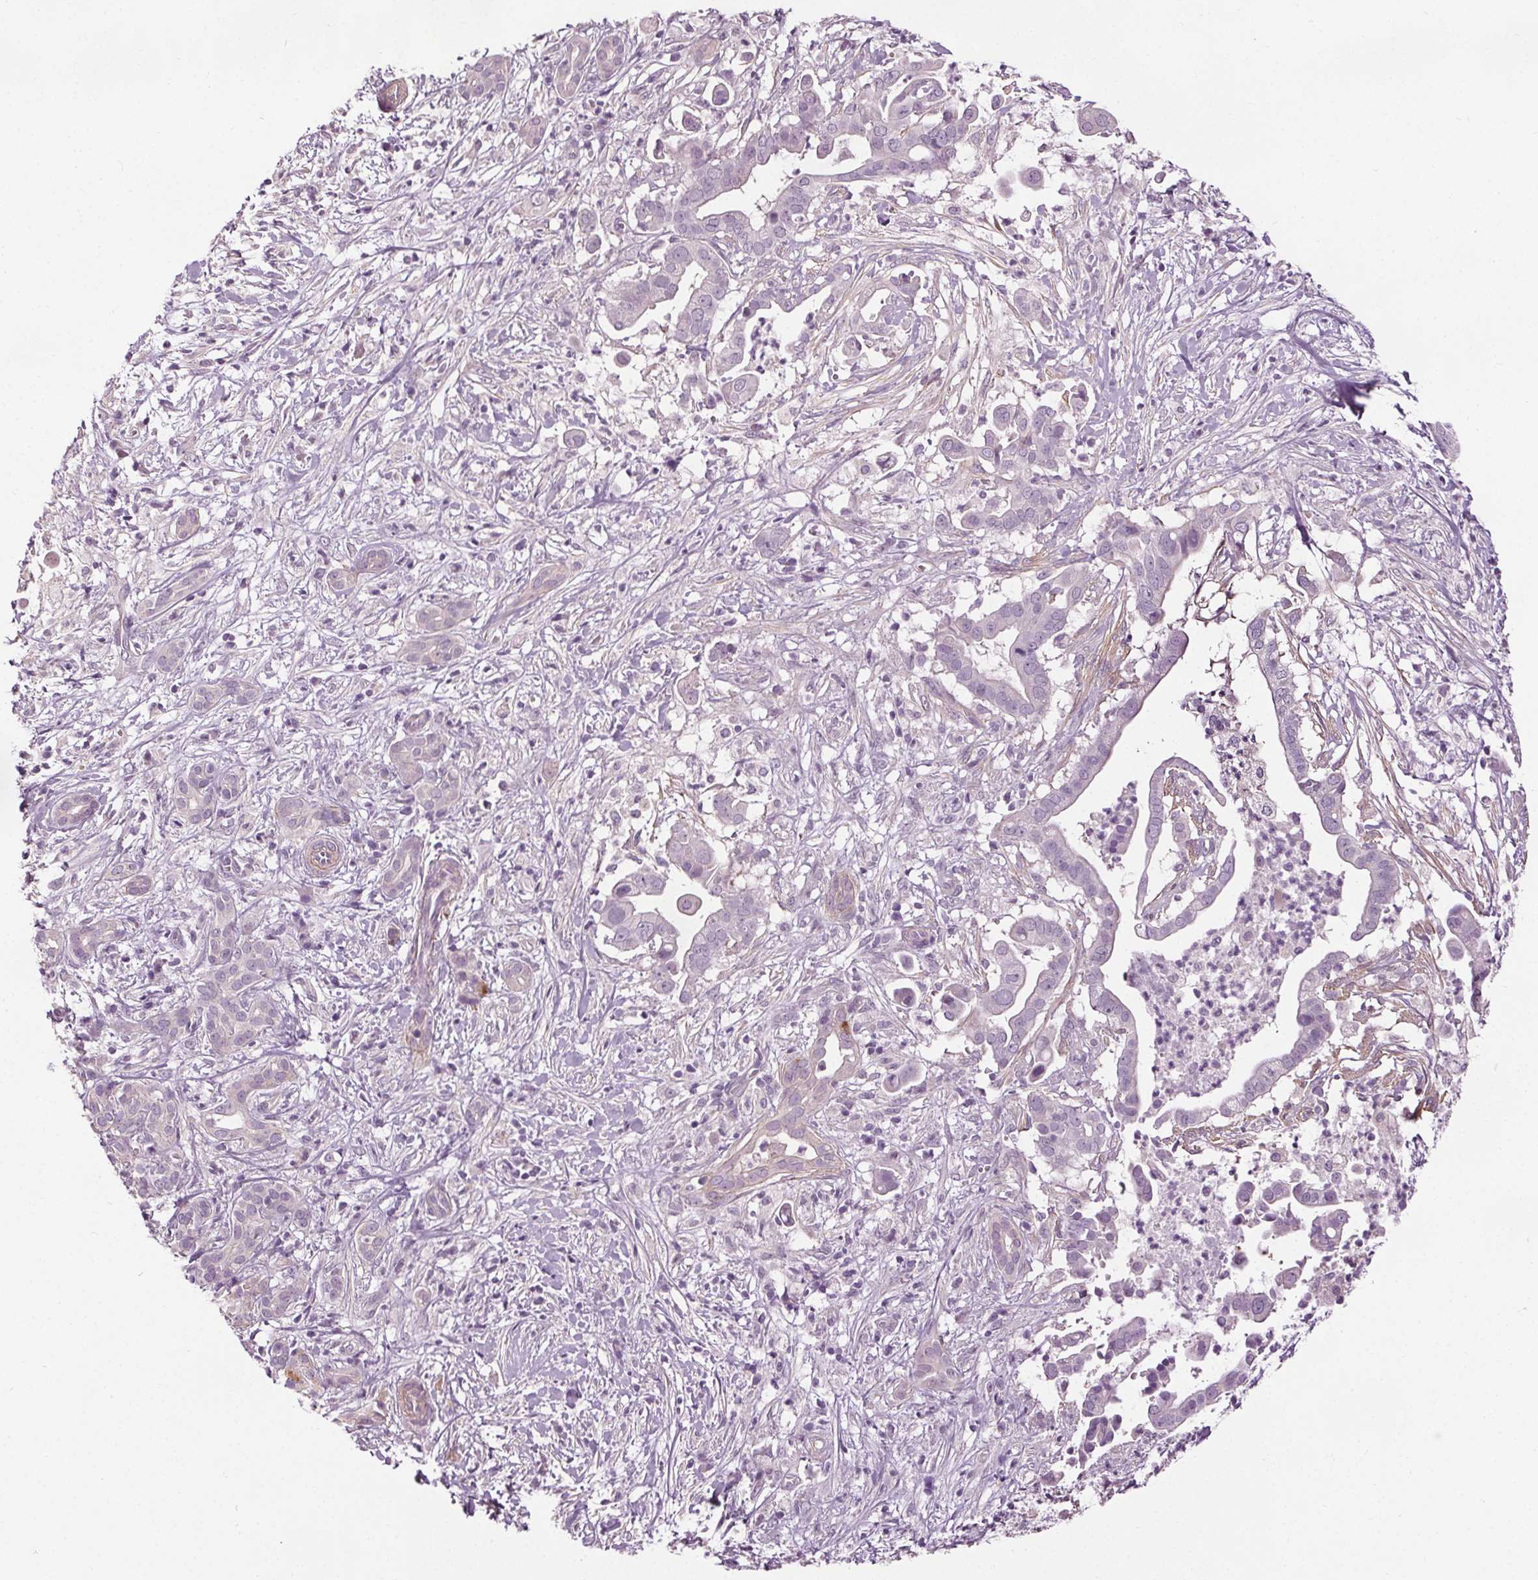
{"staining": {"intensity": "negative", "quantity": "none", "location": "none"}, "tissue": "pancreatic cancer", "cell_type": "Tumor cells", "image_type": "cancer", "snomed": [{"axis": "morphology", "description": "Adenocarcinoma, NOS"}, {"axis": "topography", "description": "Pancreas"}], "caption": "The image demonstrates no significant positivity in tumor cells of pancreatic cancer. (Stains: DAB (3,3'-diaminobenzidine) immunohistochemistry with hematoxylin counter stain, Microscopy: brightfield microscopy at high magnification).", "gene": "RASA1", "patient": {"sex": "male", "age": 61}}